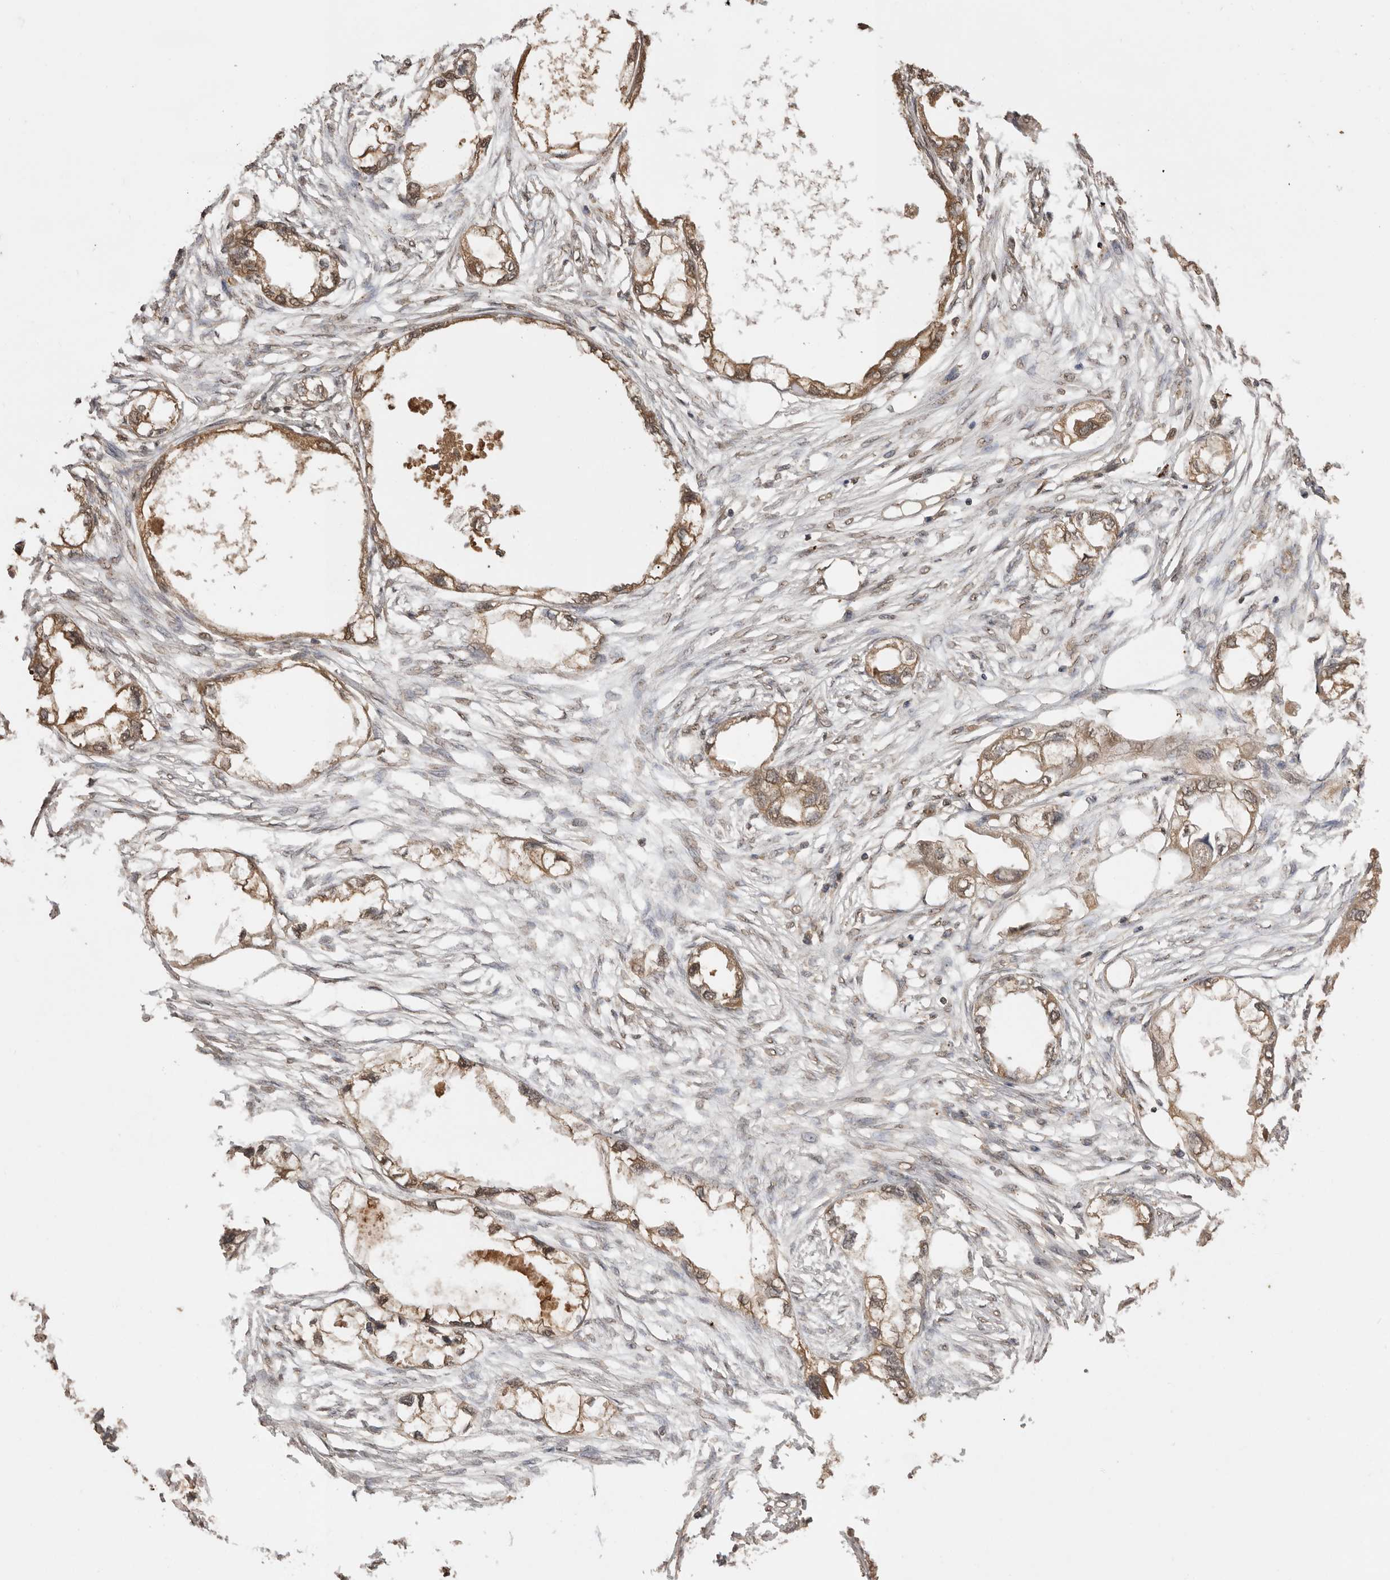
{"staining": {"intensity": "moderate", "quantity": ">75%", "location": "cytoplasmic/membranous"}, "tissue": "endometrial cancer", "cell_type": "Tumor cells", "image_type": "cancer", "snomed": [{"axis": "morphology", "description": "Adenocarcinoma, NOS"}, {"axis": "morphology", "description": "Adenocarcinoma, metastatic, NOS"}, {"axis": "topography", "description": "Adipose tissue"}, {"axis": "topography", "description": "Endometrium"}], "caption": "Immunohistochemical staining of adenocarcinoma (endometrial) displays medium levels of moderate cytoplasmic/membranous positivity in about >75% of tumor cells. Immunohistochemistry (ihc) stains the protein of interest in brown and the nuclei are stained blue.", "gene": "JAG2", "patient": {"sex": "female", "age": 67}}